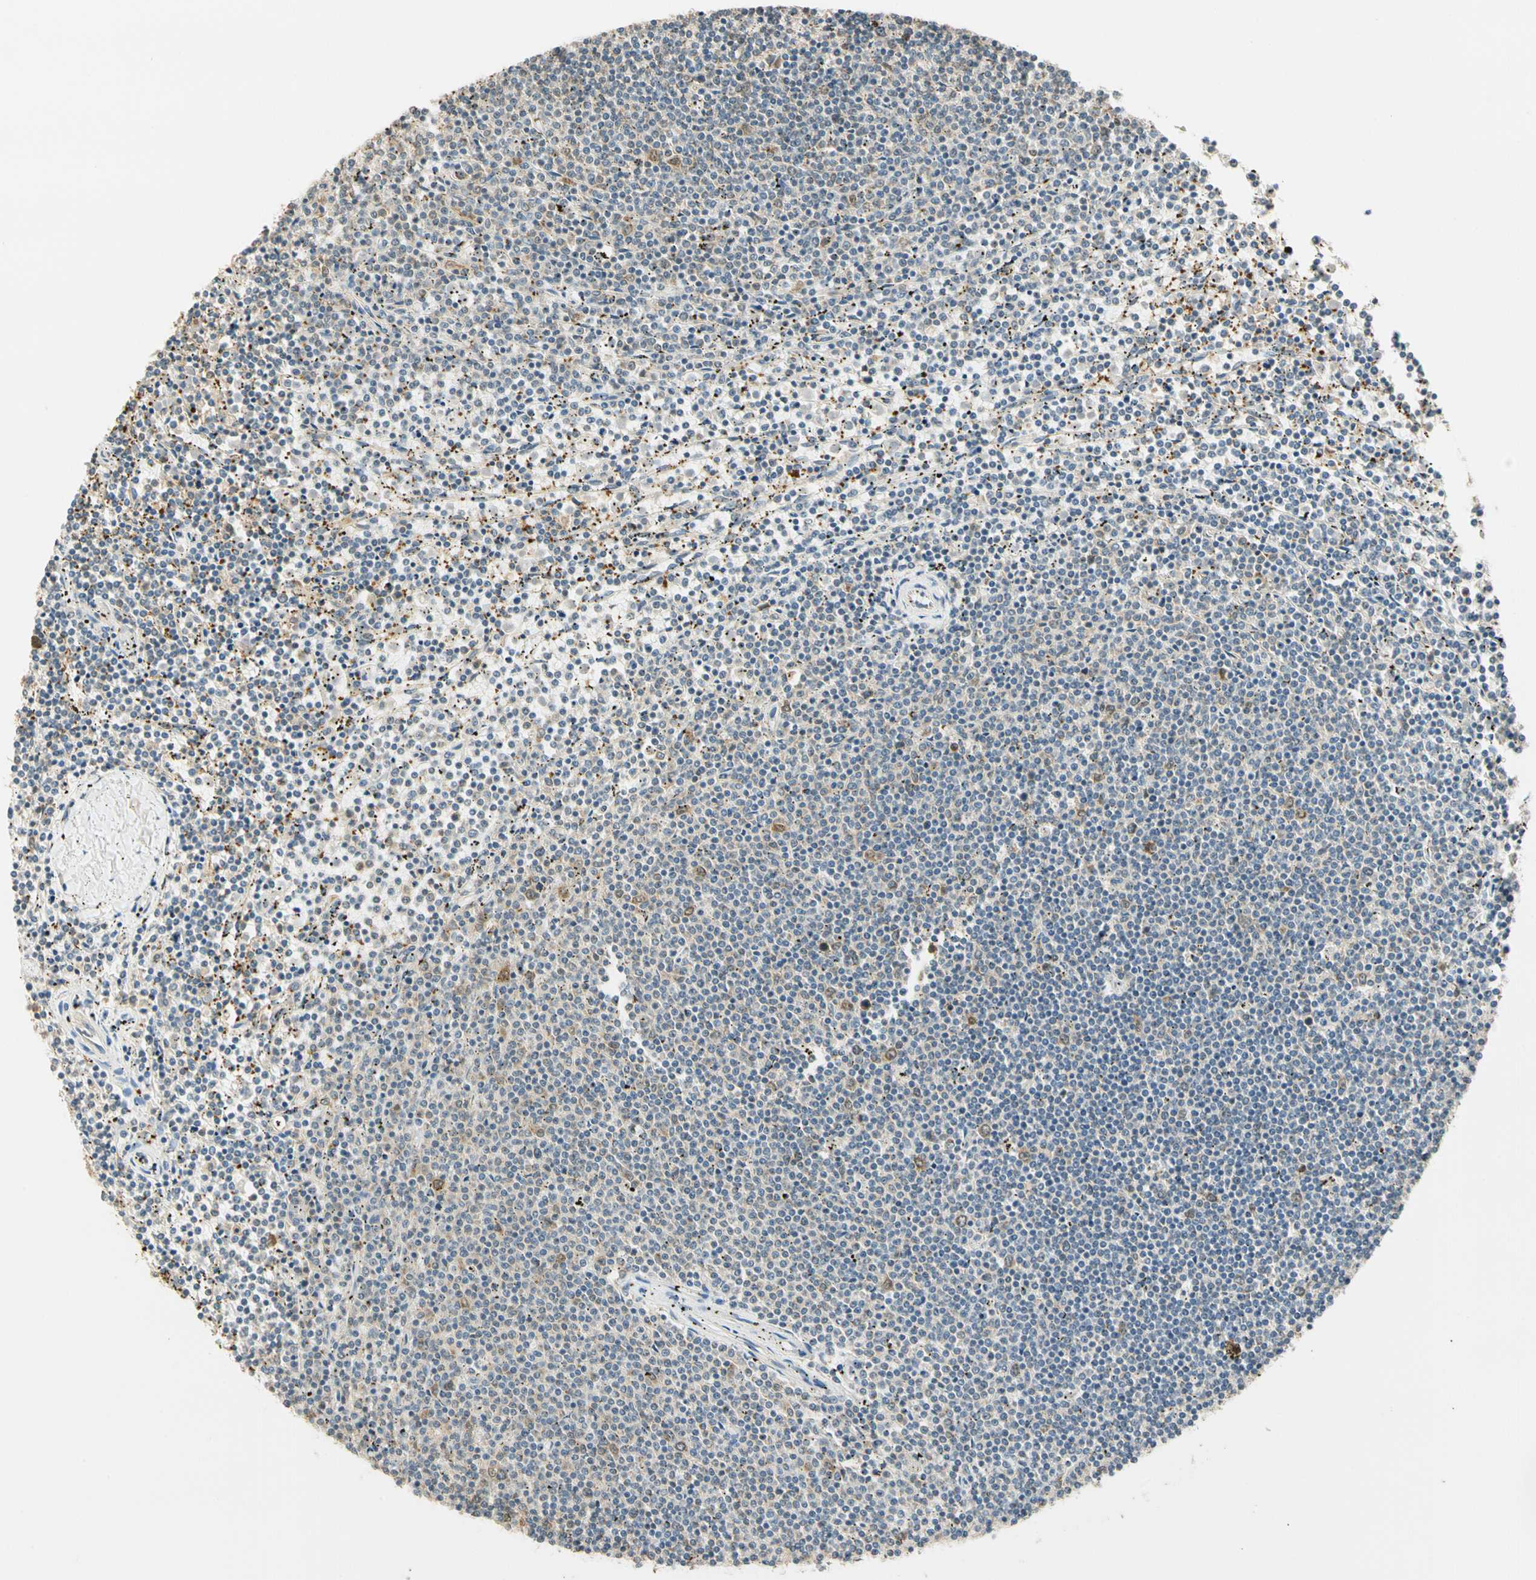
{"staining": {"intensity": "weak", "quantity": "<25%", "location": "cytoplasmic/membranous"}, "tissue": "lymphoma", "cell_type": "Tumor cells", "image_type": "cancer", "snomed": [{"axis": "morphology", "description": "Malignant lymphoma, non-Hodgkin's type, Low grade"}, {"axis": "topography", "description": "Spleen"}], "caption": "Tumor cells show no significant staining in lymphoma.", "gene": "RAD18", "patient": {"sex": "female", "age": 50}}